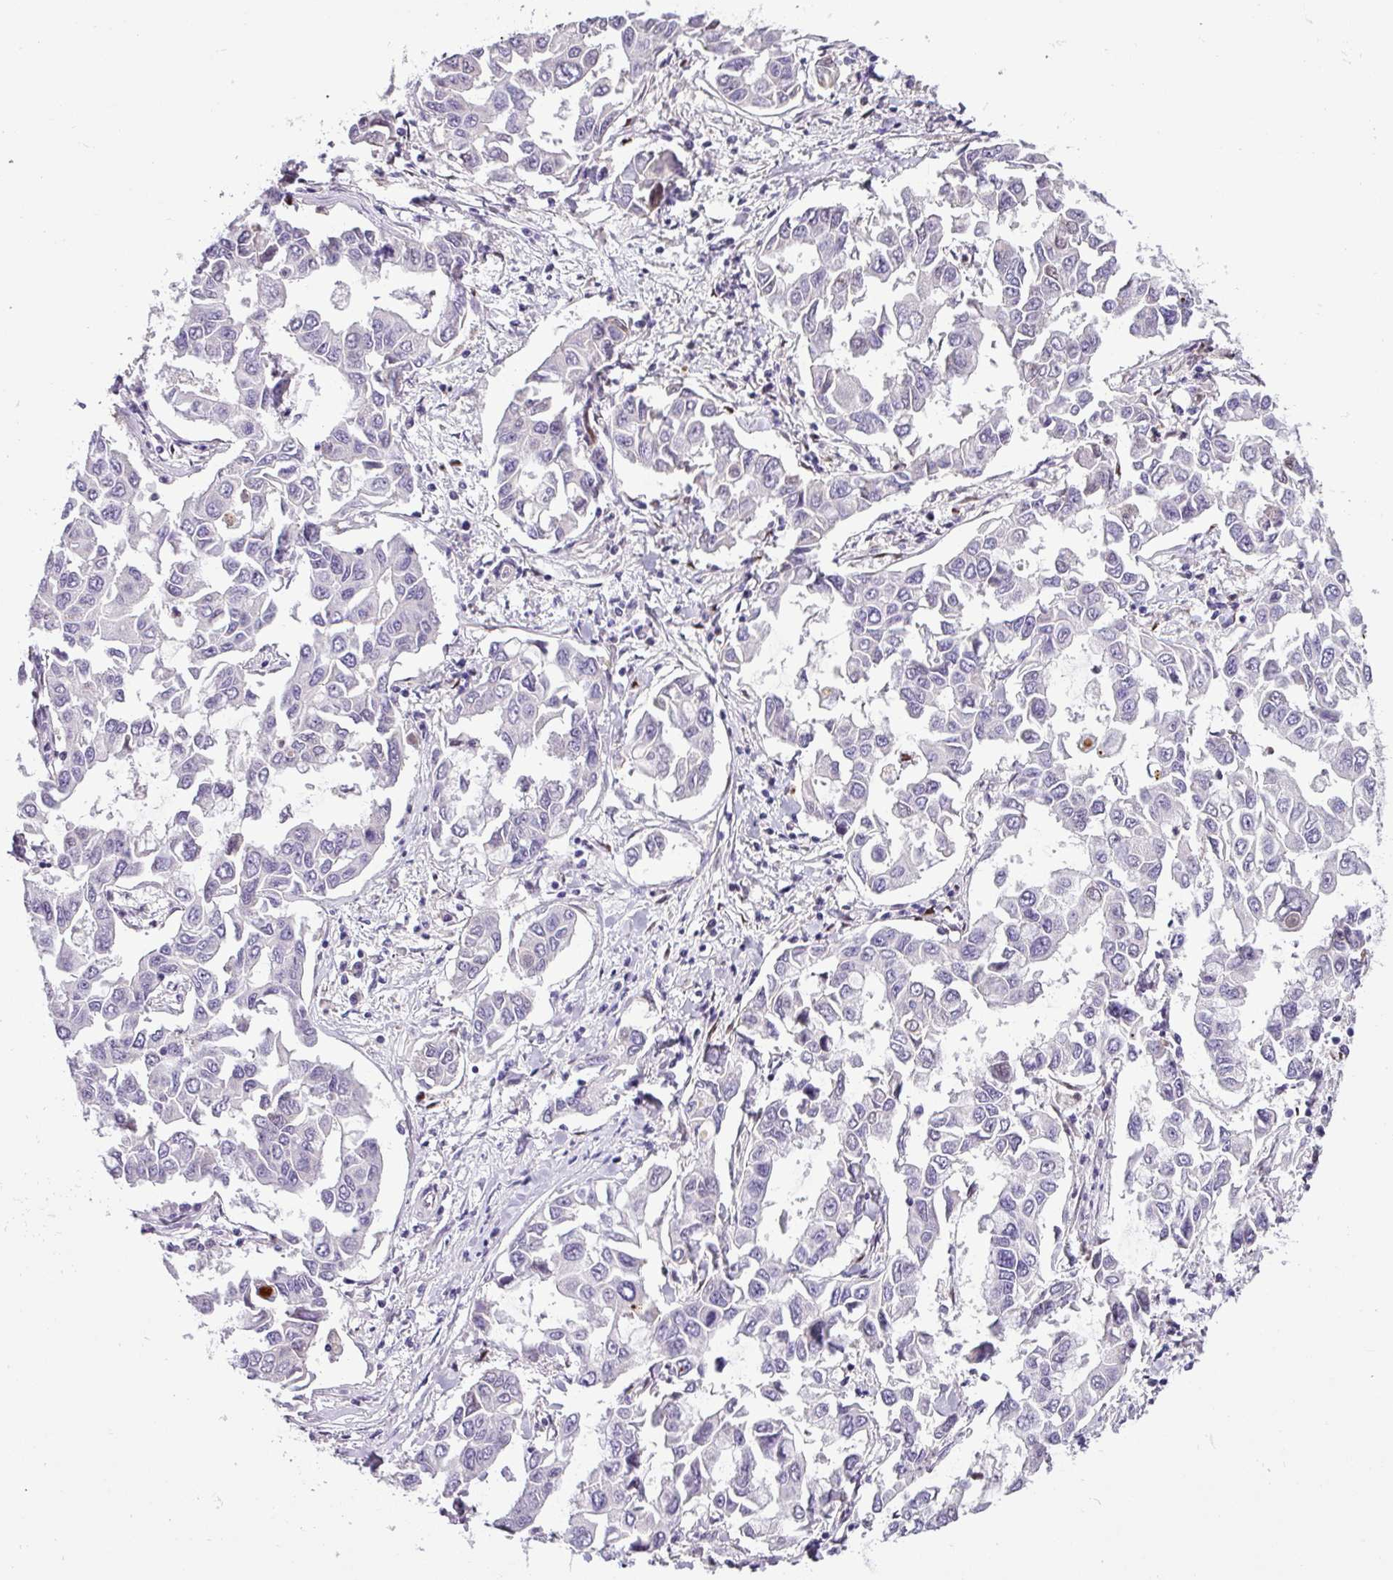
{"staining": {"intensity": "negative", "quantity": "none", "location": "none"}, "tissue": "lung cancer", "cell_type": "Tumor cells", "image_type": "cancer", "snomed": [{"axis": "morphology", "description": "Adenocarcinoma, NOS"}, {"axis": "topography", "description": "Lung"}], "caption": "IHC histopathology image of neoplastic tissue: human lung cancer stained with DAB (3,3'-diaminobenzidine) reveals no significant protein expression in tumor cells.", "gene": "HMCN2", "patient": {"sex": "male", "age": 64}}